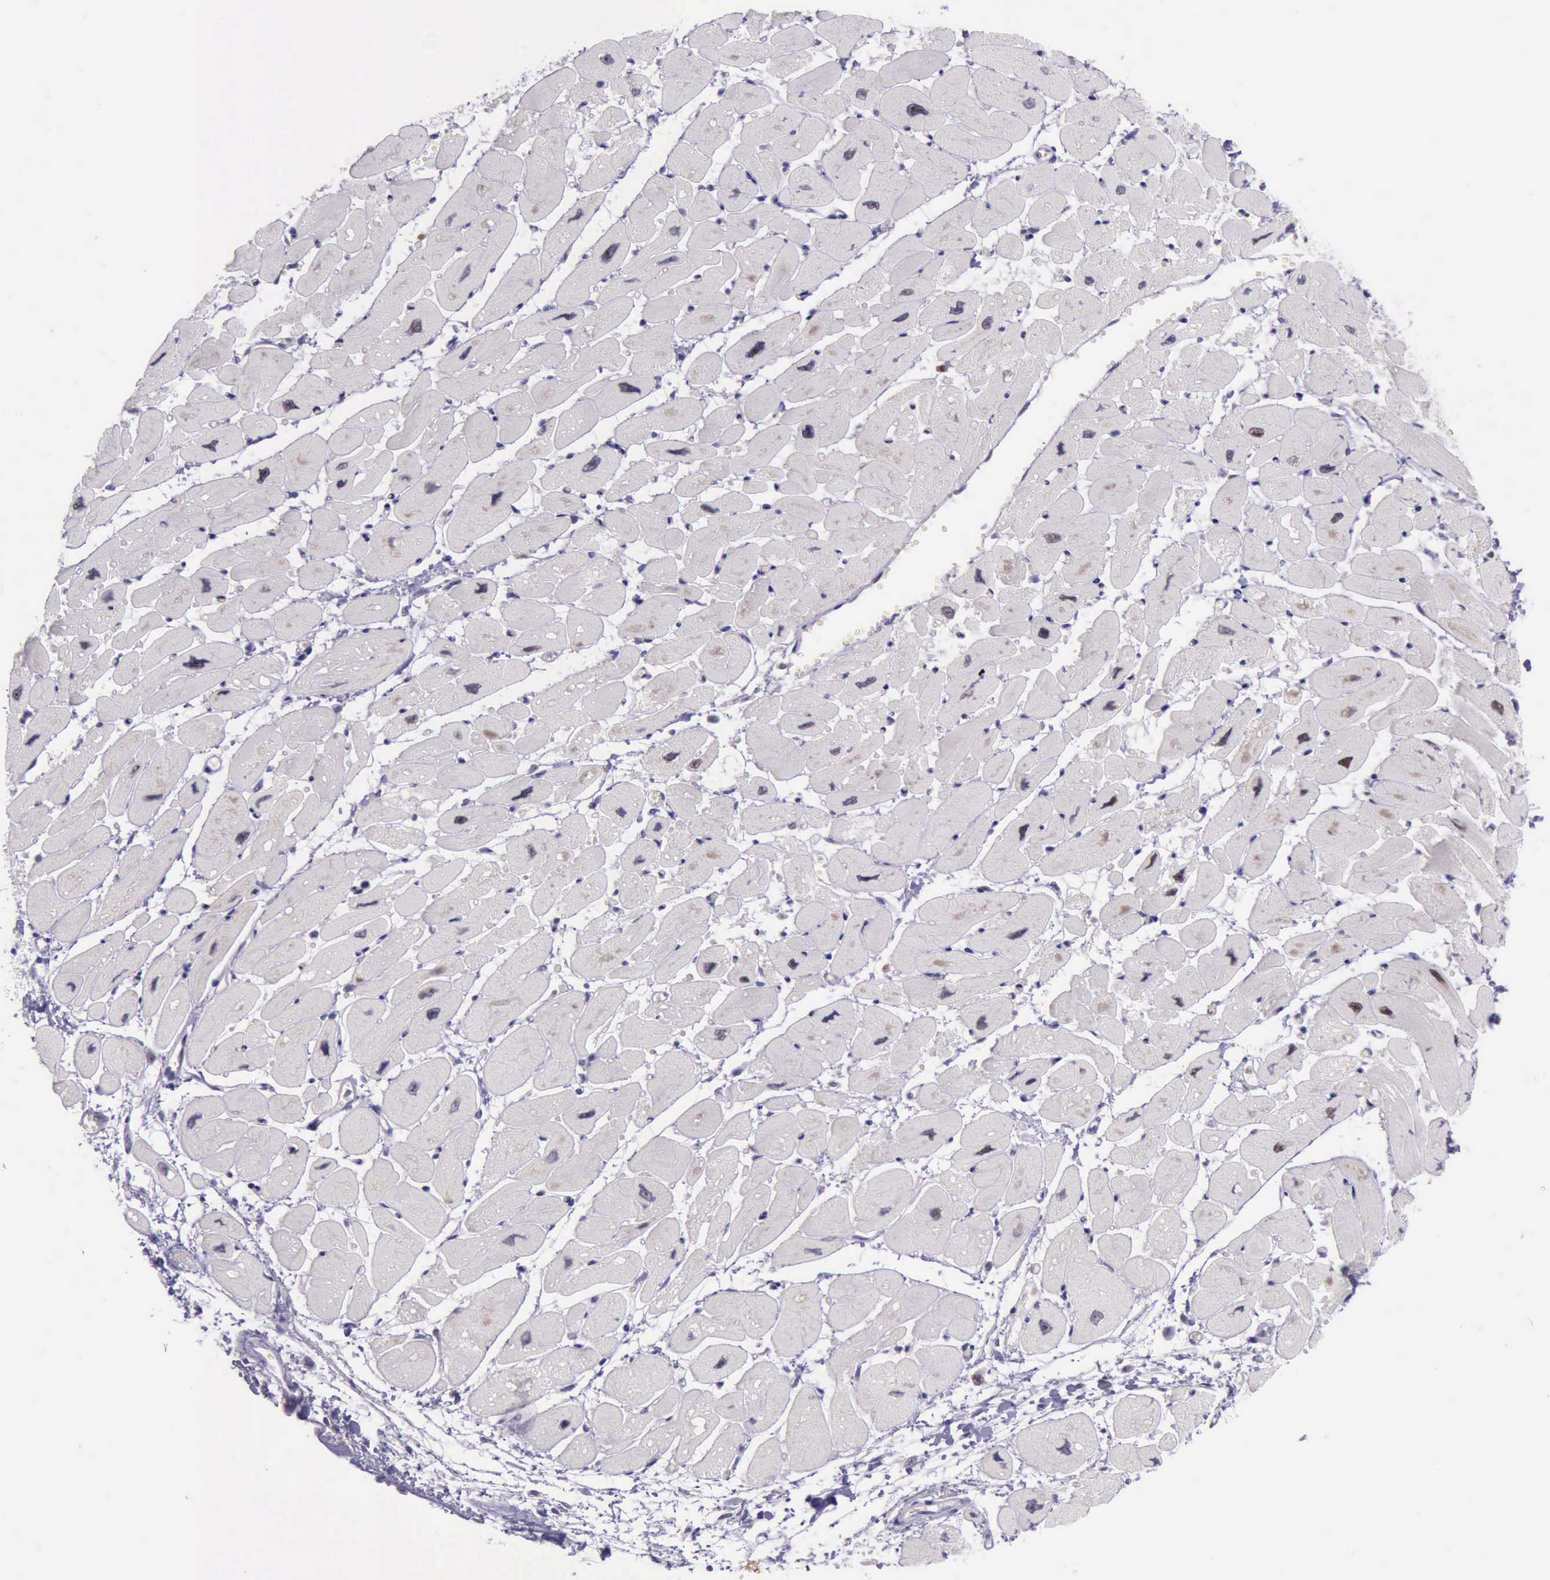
{"staining": {"intensity": "negative", "quantity": "none", "location": "none"}, "tissue": "heart muscle", "cell_type": "Cardiomyocytes", "image_type": "normal", "snomed": [{"axis": "morphology", "description": "Normal tissue, NOS"}, {"axis": "topography", "description": "Heart"}], "caption": "A high-resolution image shows immunohistochemistry staining of unremarkable heart muscle, which exhibits no significant staining in cardiomyocytes.", "gene": "PARP1", "patient": {"sex": "female", "age": 54}}